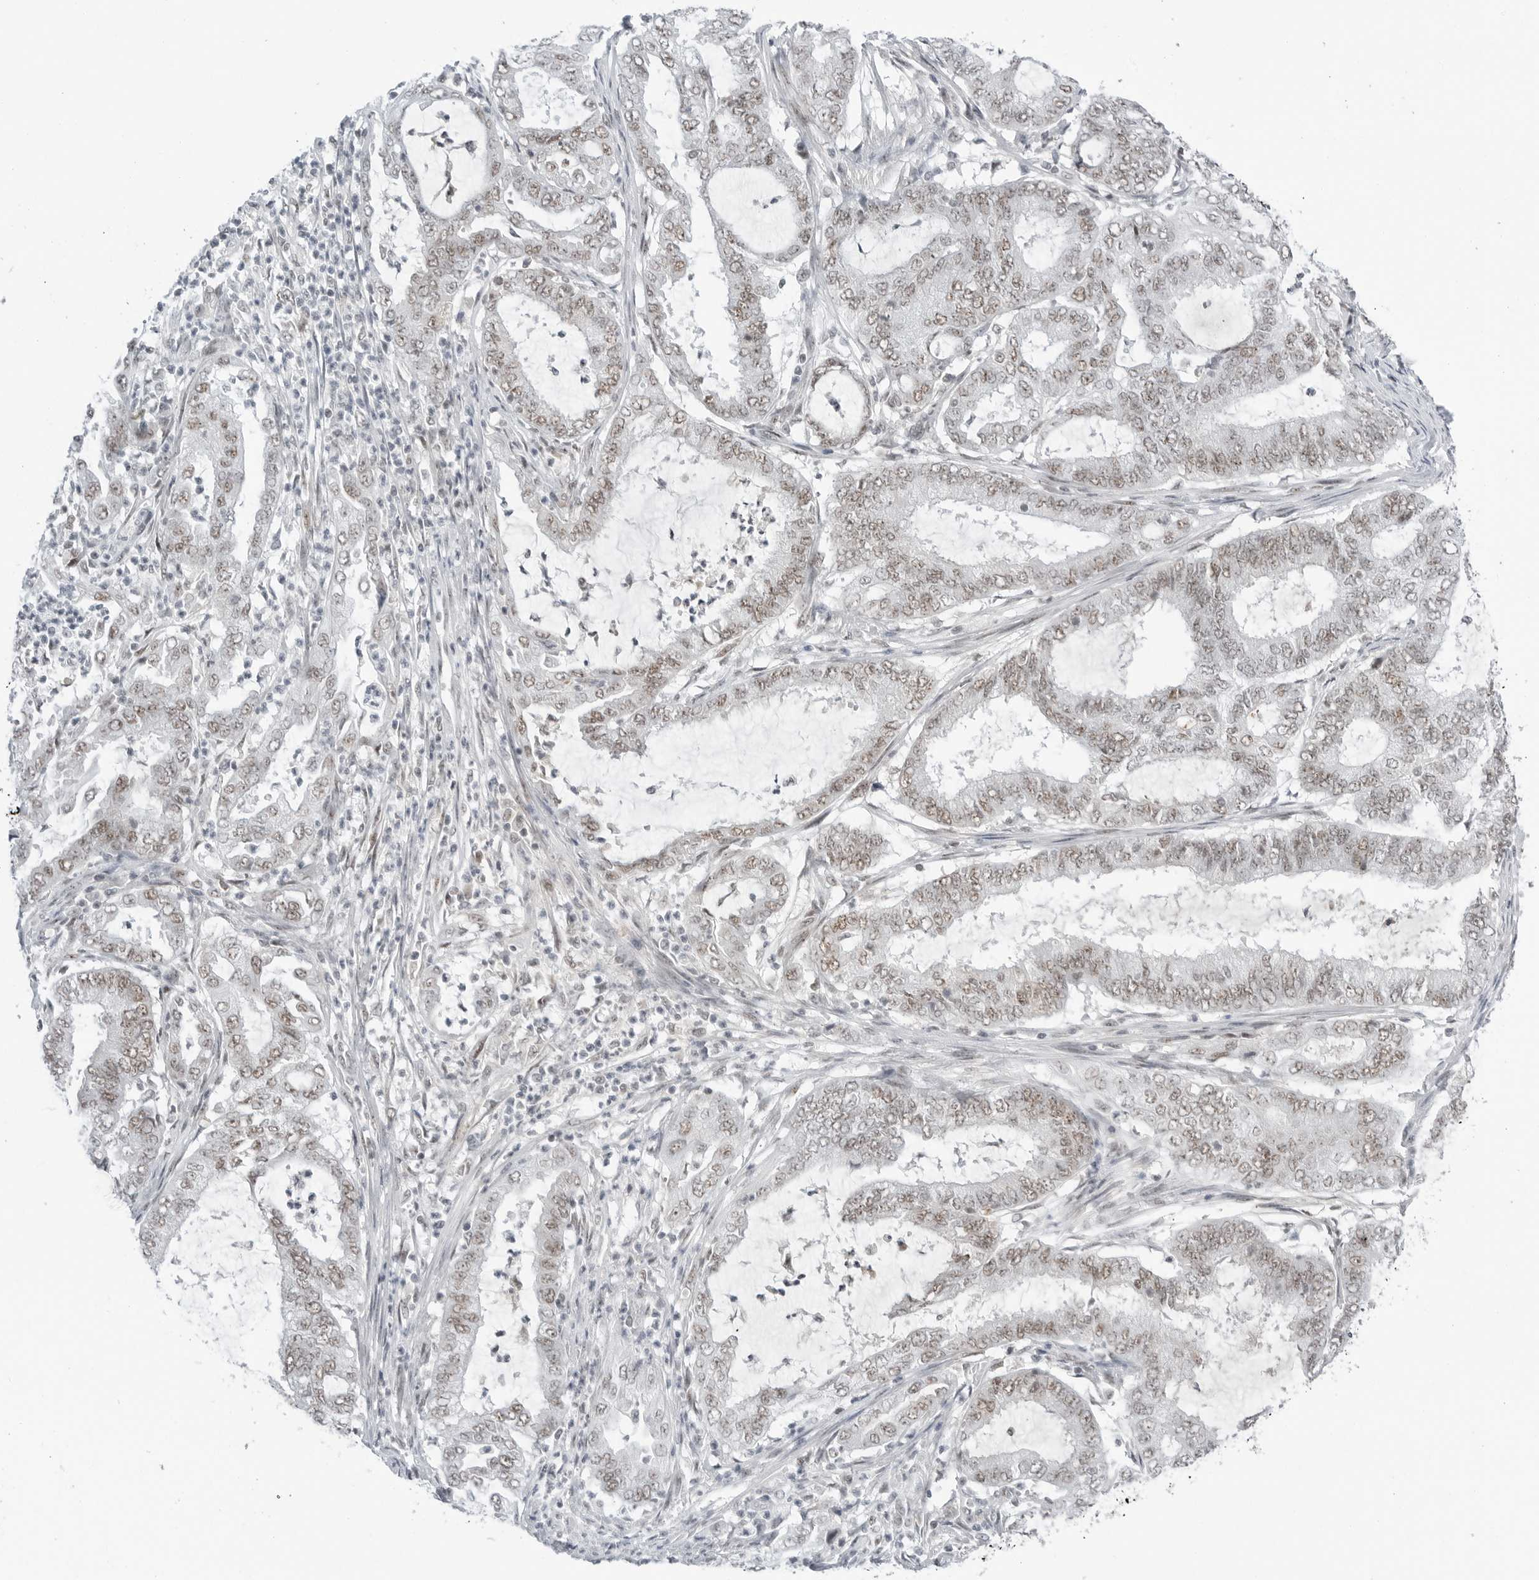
{"staining": {"intensity": "weak", "quantity": ">75%", "location": "nuclear"}, "tissue": "endometrial cancer", "cell_type": "Tumor cells", "image_type": "cancer", "snomed": [{"axis": "morphology", "description": "Adenocarcinoma, NOS"}, {"axis": "topography", "description": "Endometrium"}], "caption": "IHC of endometrial cancer exhibits low levels of weak nuclear positivity in about >75% of tumor cells.", "gene": "WRAP53", "patient": {"sex": "female", "age": 51}}